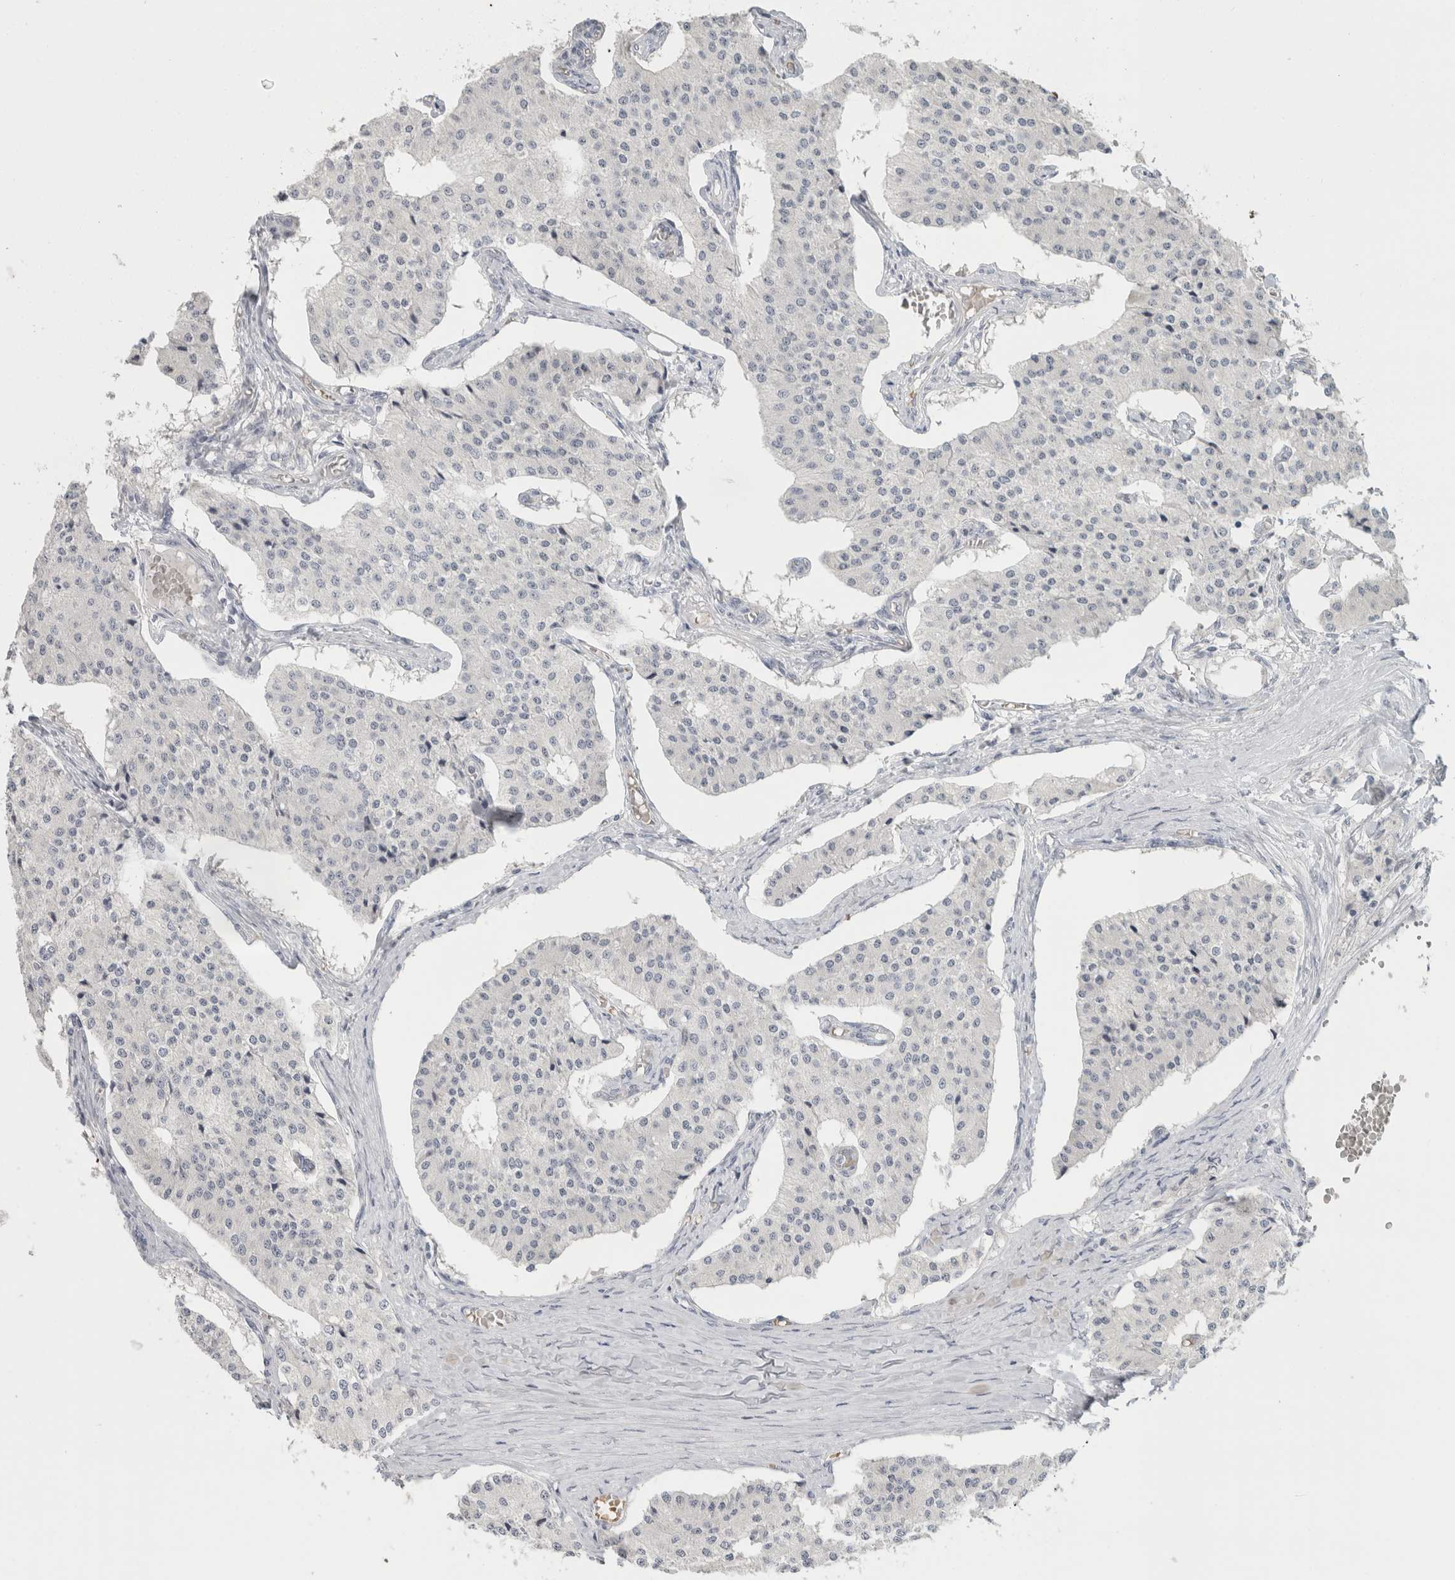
{"staining": {"intensity": "negative", "quantity": "none", "location": "none"}, "tissue": "carcinoid", "cell_type": "Tumor cells", "image_type": "cancer", "snomed": [{"axis": "morphology", "description": "Carcinoid, malignant, NOS"}, {"axis": "topography", "description": "Colon"}], "caption": "There is no significant staining in tumor cells of carcinoid.", "gene": "FMR1NB", "patient": {"sex": "female", "age": 52}}